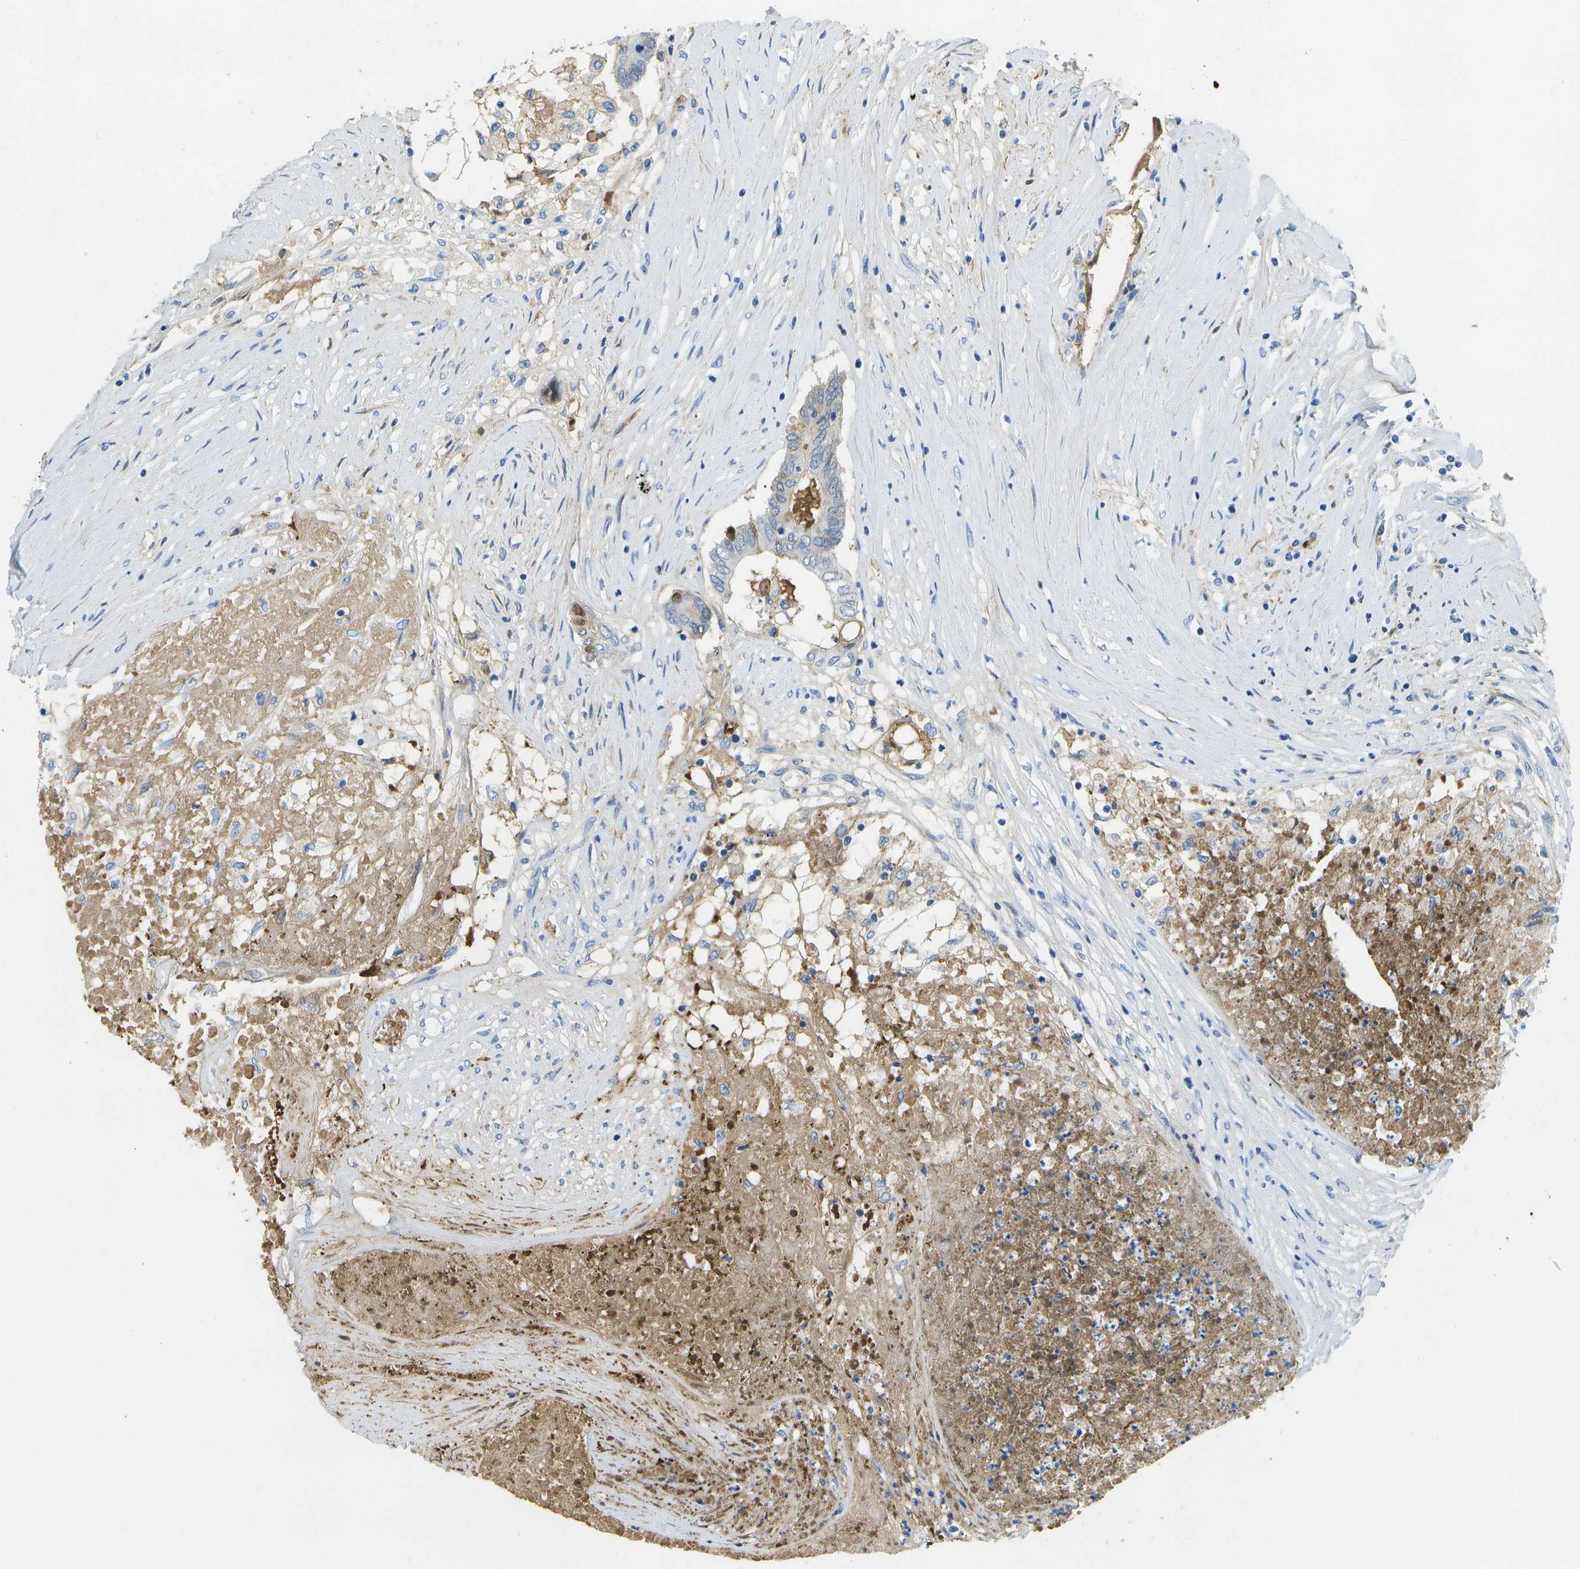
{"staining": {"intensity": "weak", "quantity": "<25%", "location": "cytoplasmic/membranous"}, "tissue": "colorectal cancer", "cell_type": "Tumor cells", "image_type": "cancer", "snomed": [{"axis": "morphology", "description": "Adenocarcinoma, NOS"}, {"axis": "topography", "description": "Rectum"}], "caption": "The micrograph demonstrates no staining of tumor cells in adenocarcinoma (colorectal). Brightfield microscopy of immunohistochemistry (IHC) stained with DAB (brown) and hematoxylin (blue), captured at high magnification.", "gene": "SERPINA1", "patient": {"sex": "male", "age": 63}}